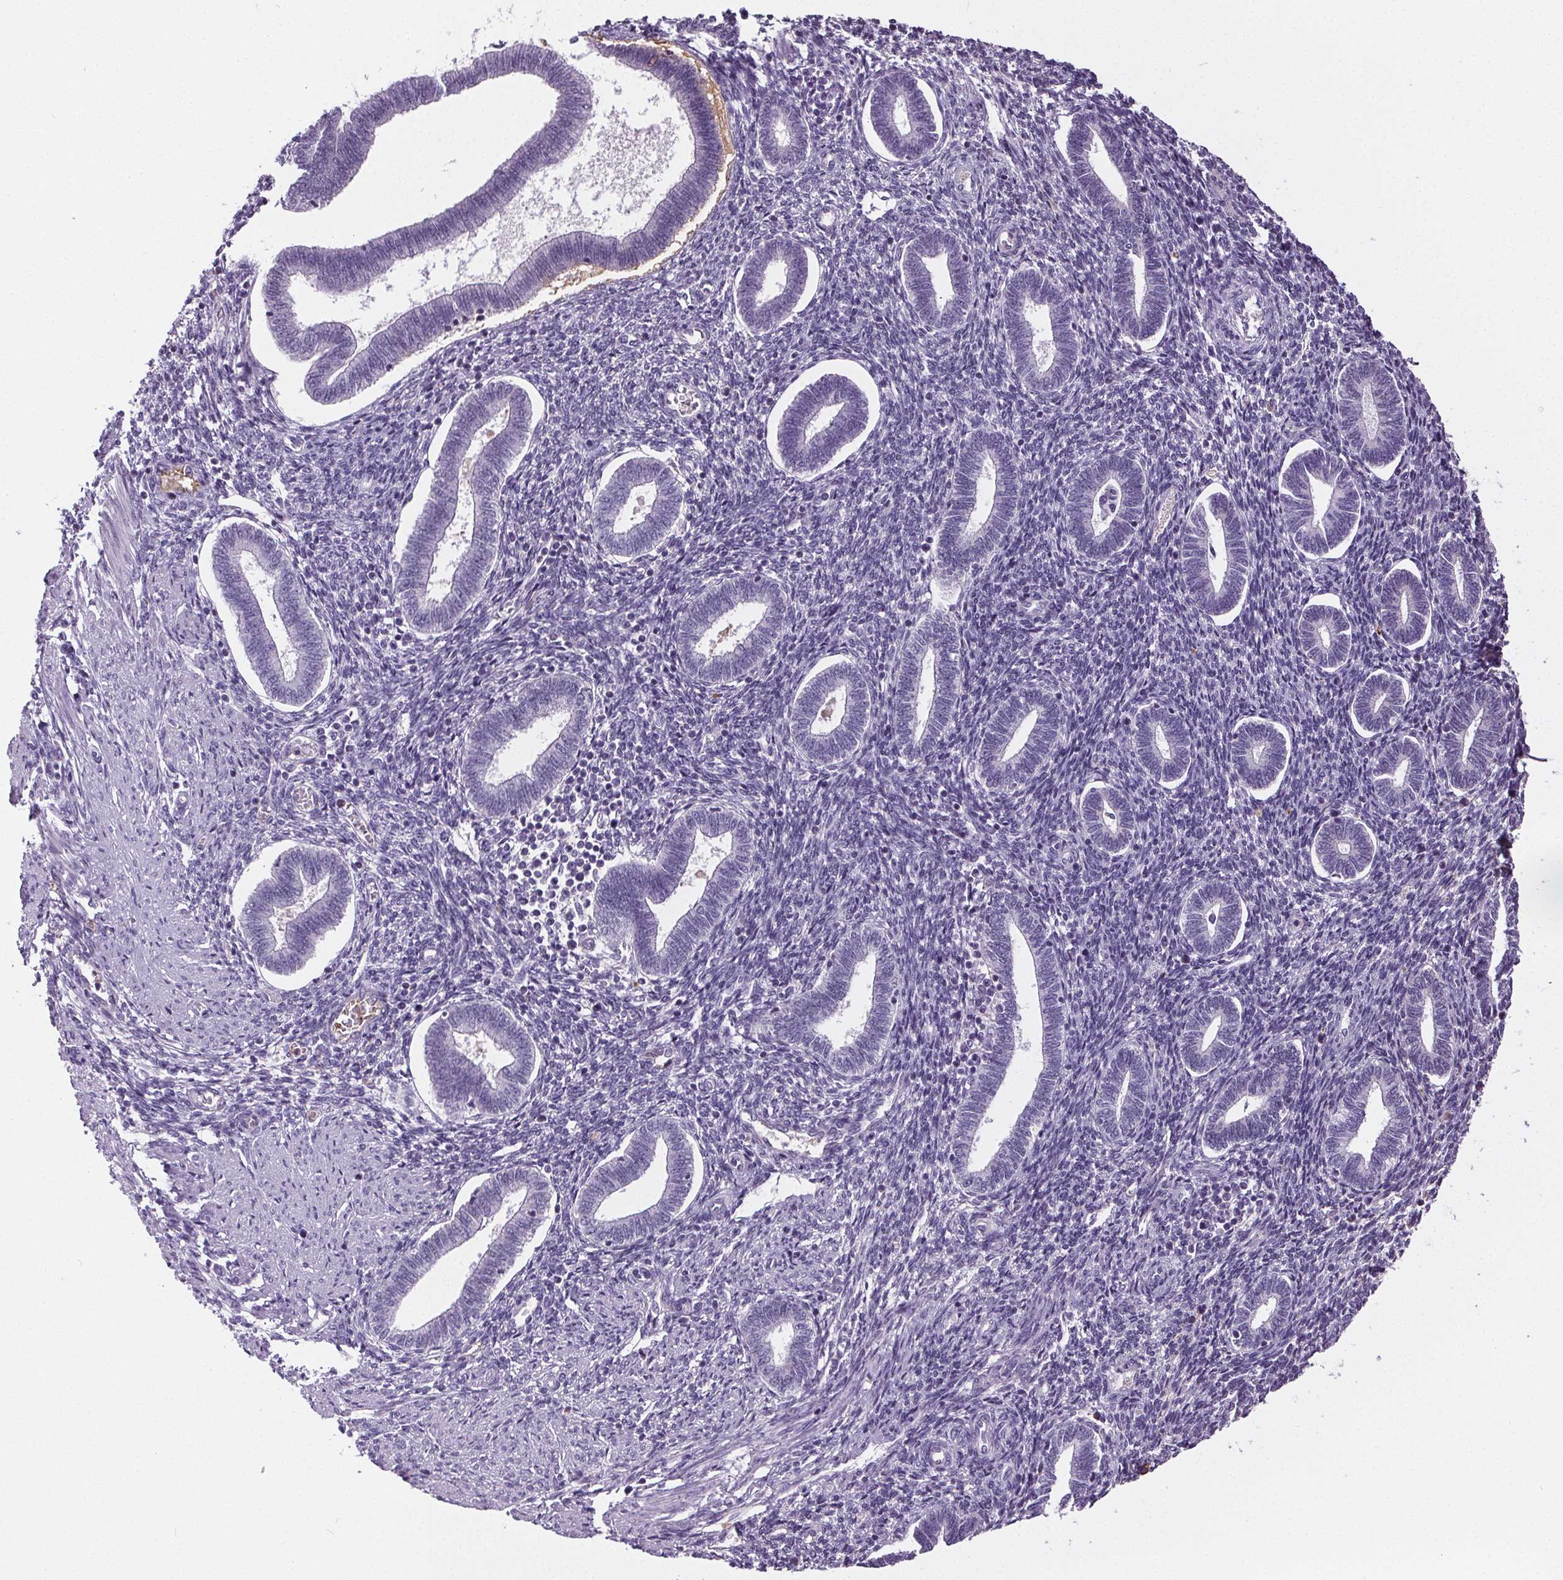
{"staining": {"intensity": "negative", "quantity": "none", "location": "none"}, "tissue": "endometrium", "cell_type": "Cells in endometrial stroma", "image_type": "normal", "snomed": [{"axis": "morphology", "description": "Normal tissue, NOS"}, {"axis": "topography", "description": "Endometrium"}], "caption": "Immunohistochemistry (IHC) micrograph of normal endometrium: endometrium stained with DAB demonstrates no significant protein positivity in cells in endometrial stroma.", "gene": "CD5L", "patient": {"sex": "female", "age": 42}}